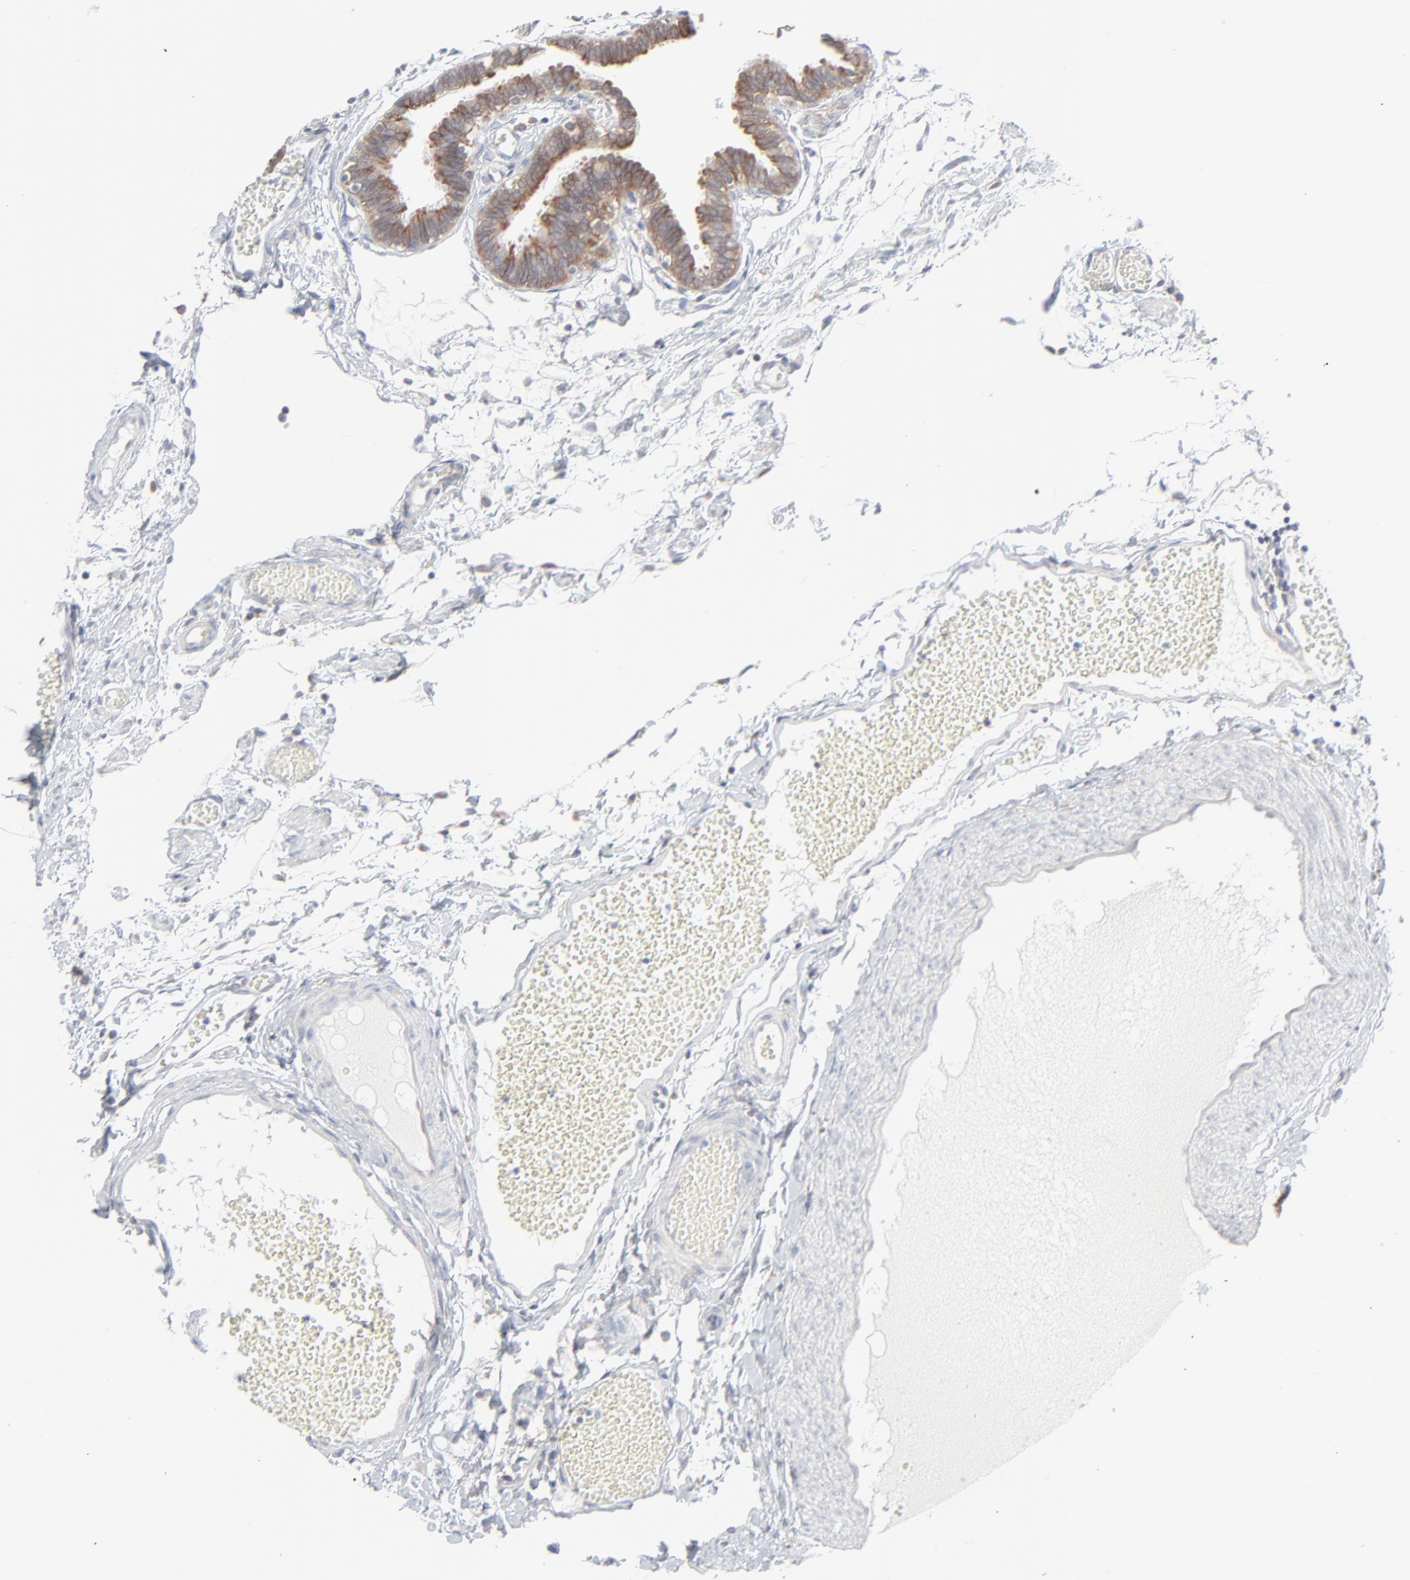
{"staining": {"intensity": "weak", "quantity": ">75%", "location": "cytoplasmic/membranous"}, "tissue": "fallopian tube", "cell_type": "Glandular cells", "image_type": "normal", "snomed": [{"axis": "morphology", "description": "Normal tissue, NOS"}, {"axis": "topography", "description": "Fallopian tube"}], "caption": "The micrograph reveals staining of benign fallopian tube, revealing weak cytoplasmic/membranous protein expression (brown color) within glandular cells.", "gene": "KDSR", "patient": {"sex": "female", "age": 29}}